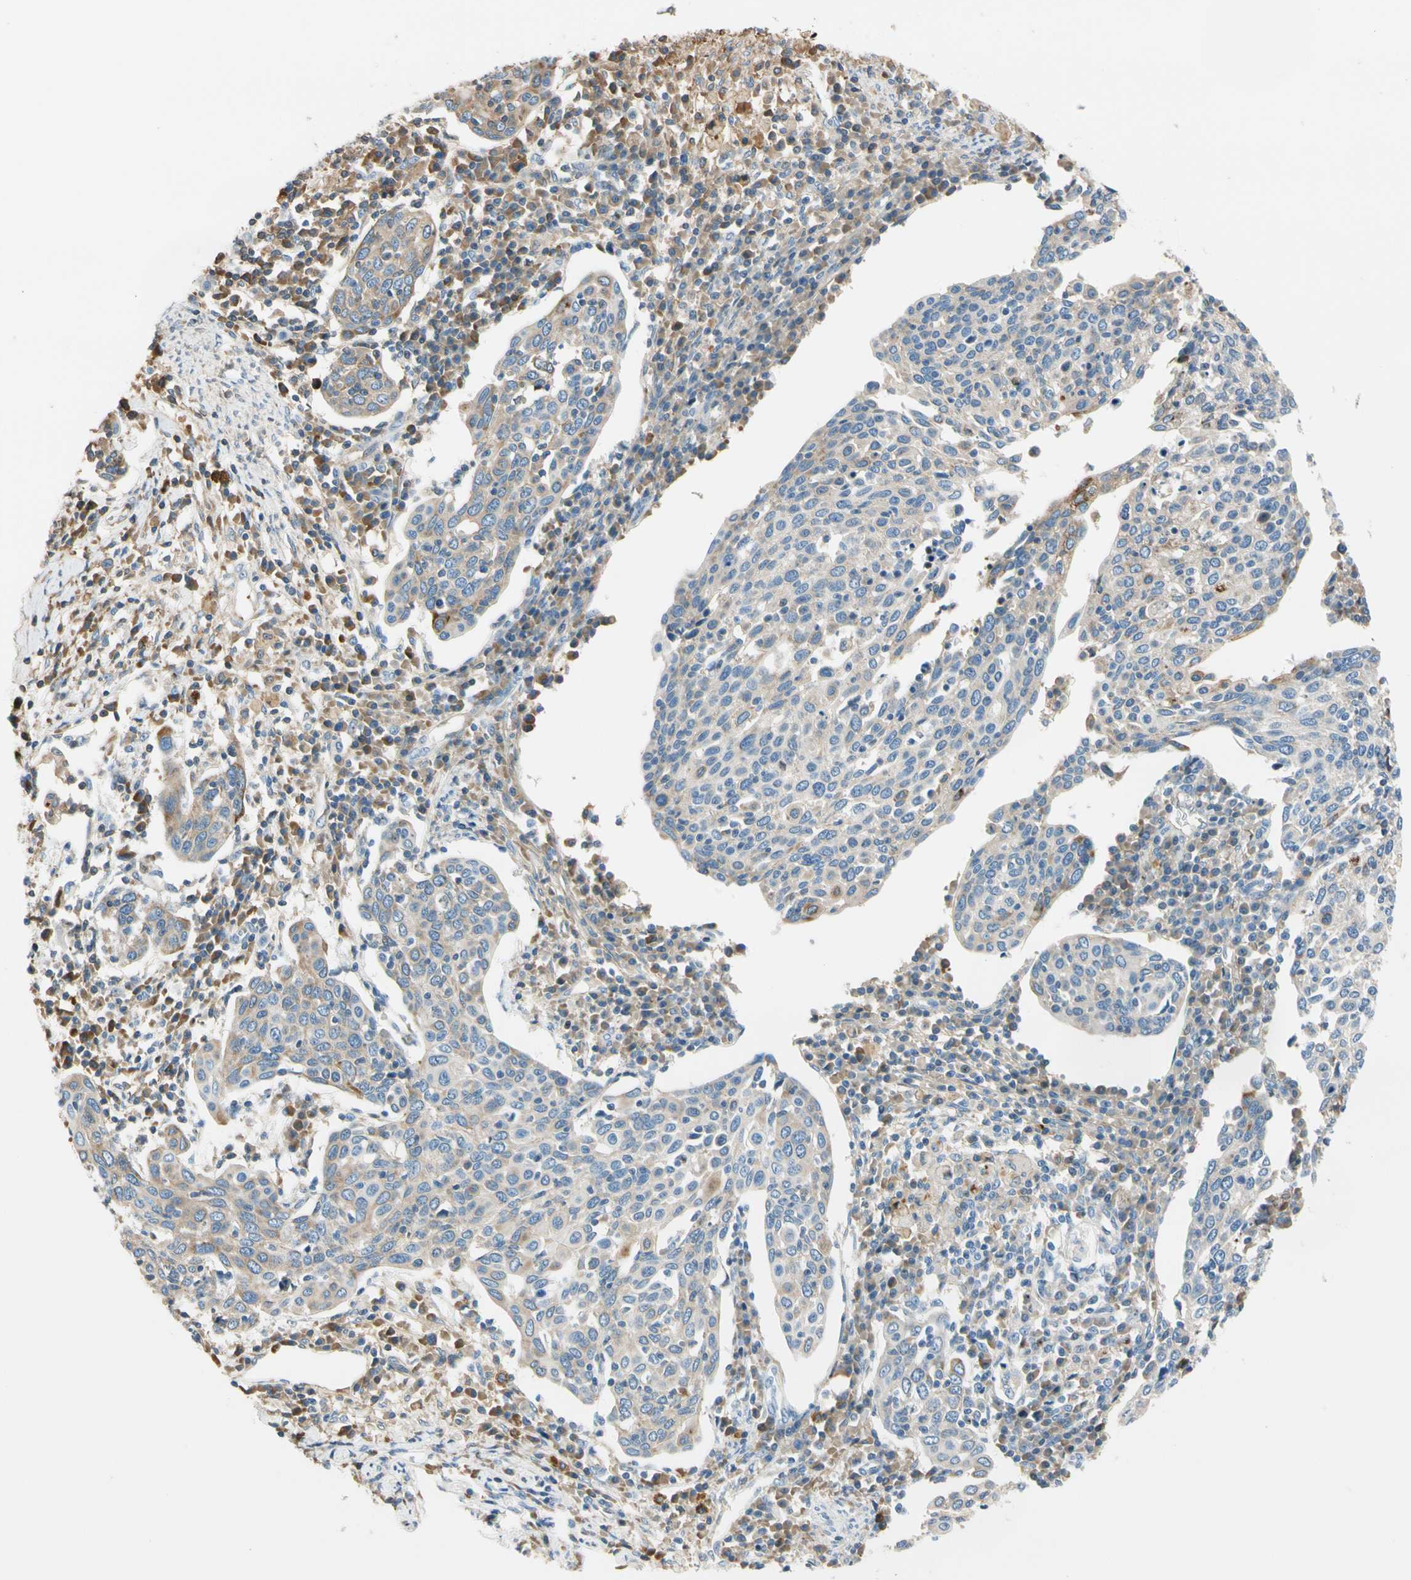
{"staining": {"intensity": "weak", "quantity": "25%-75%", "location": "cytoplasmic/membranous"}, "tissue": "cervical cancer", "cell_type": "Tumor cells", "image_type": "cancer", "snomed": [{"axis": "morphology", "description": "Squamous cell carcinoma, NOS"}, {"axis": "topography", "description": "Cervix"}], "caption": "High-magnification brightfield microscopy of cervical cancer (squamous cell carcinoma) stained with DAB (3,3'-diaminobenzidine) (brown) and counterstained with hematoxylin (blue). tumor cells exhibit weak cytoplasmic/membranous positivity is seen in about25%-75% of cells.", "gene": "LAMB3", "patient": {"sex": "female", "age": 40}}